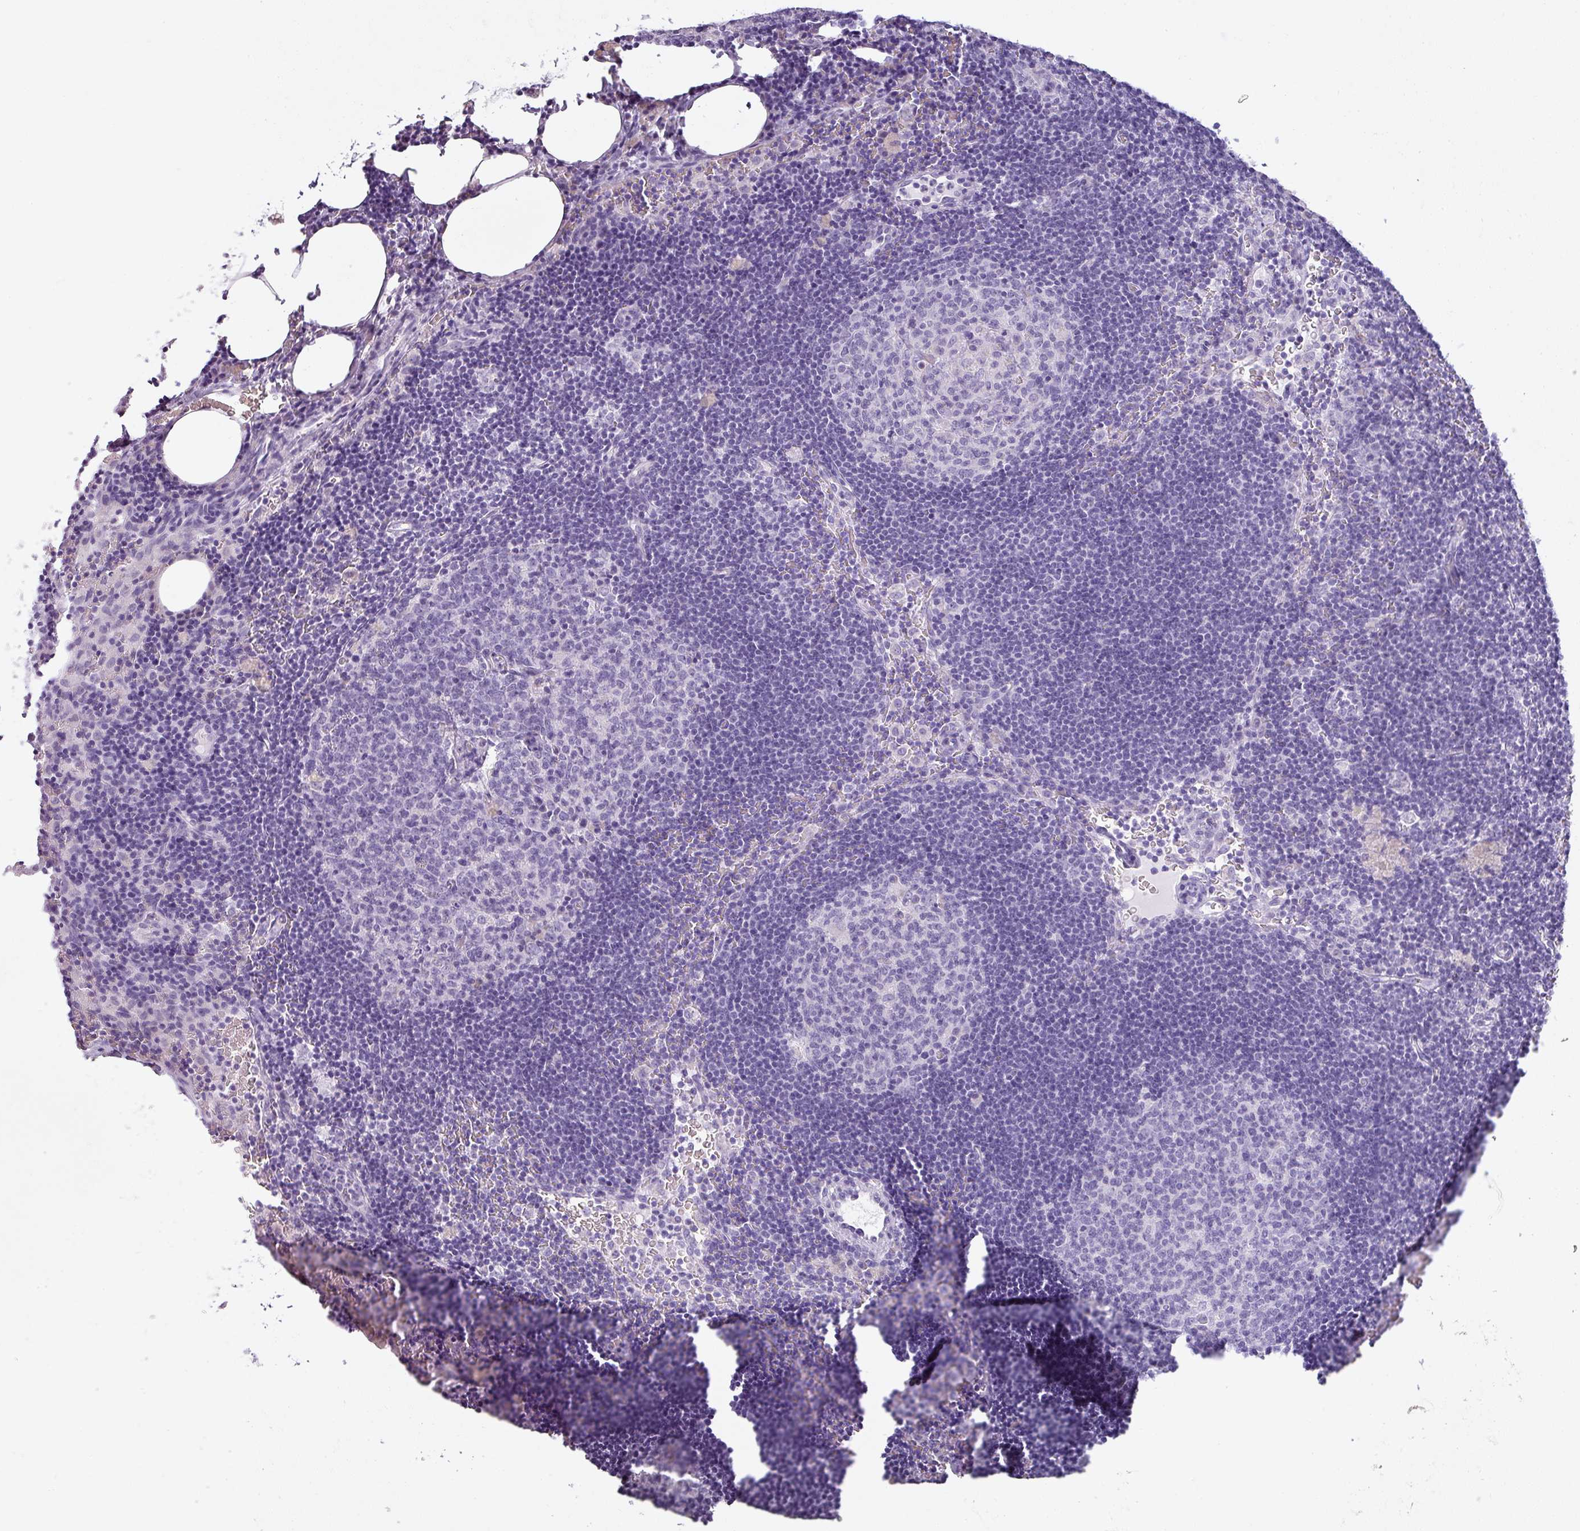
{"staining": {"intensity": "negative", "quantity": "none", "location": "none"}, "tissue": "lymph node", "cell_type": "Germinal center cells", "image_type": "normal", "snomed": [{"axis": "morphology", "description": "Normal tissue, NOS"}, {"axis": "topography", "description": "Lymph node"}], "caption": "This is an immunohistochemistry (IHC) image of normal lymph node. There is no positivity in germinal center cells.", "gene": "PGA3", "patient": {"sex": "male", "age": 62}}